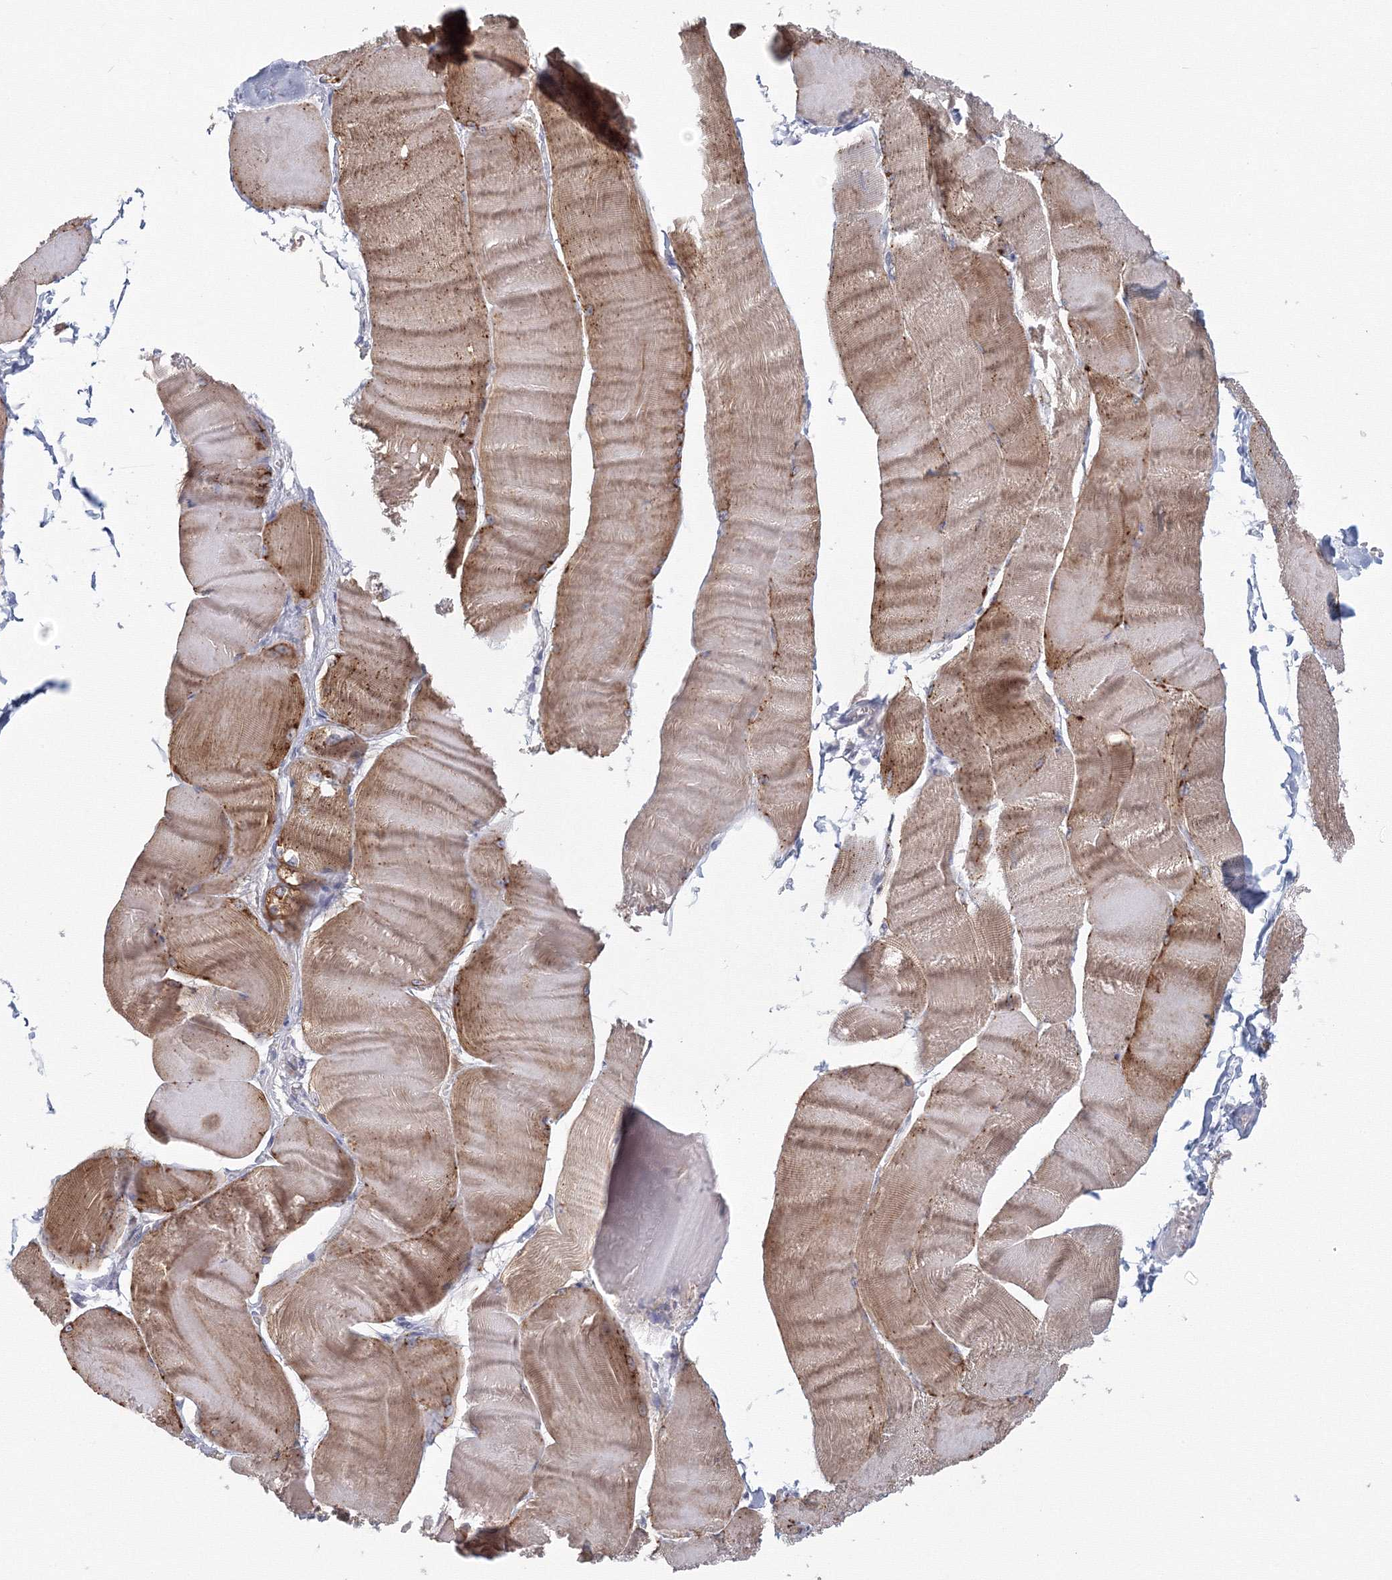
{"staining": {"intensity": "moderate", "quantity": "25%-75%", "location": "cytoplasmic/membranous"}, "tissue": "skeletal muscle", "cell_type": "Myocytes", "image_type": "normal", "snomed": [{"axis": "morphology", "description": "Normal tissue, NOS"}, {"axis": "morphology", "description": "Basal cell carcinoma"}, {"axis": "topography", "description": "Skeletal muscle"}], "caption": "Immunohistochemical staining of normal skeletal muscle demonstrates medium levels of moderate cytoplasmic/membranous positivity in approximately 25%-75% of myocytes. The staining was performed using DAB (3,3'-diaminobenzidine) to visualize the protein expression in brown, while the nuclei were stained in blue with hematoxylin (Magnification: 20x).", "gene": "TACC2", "patient": {"sex": "female", "age": 64}}